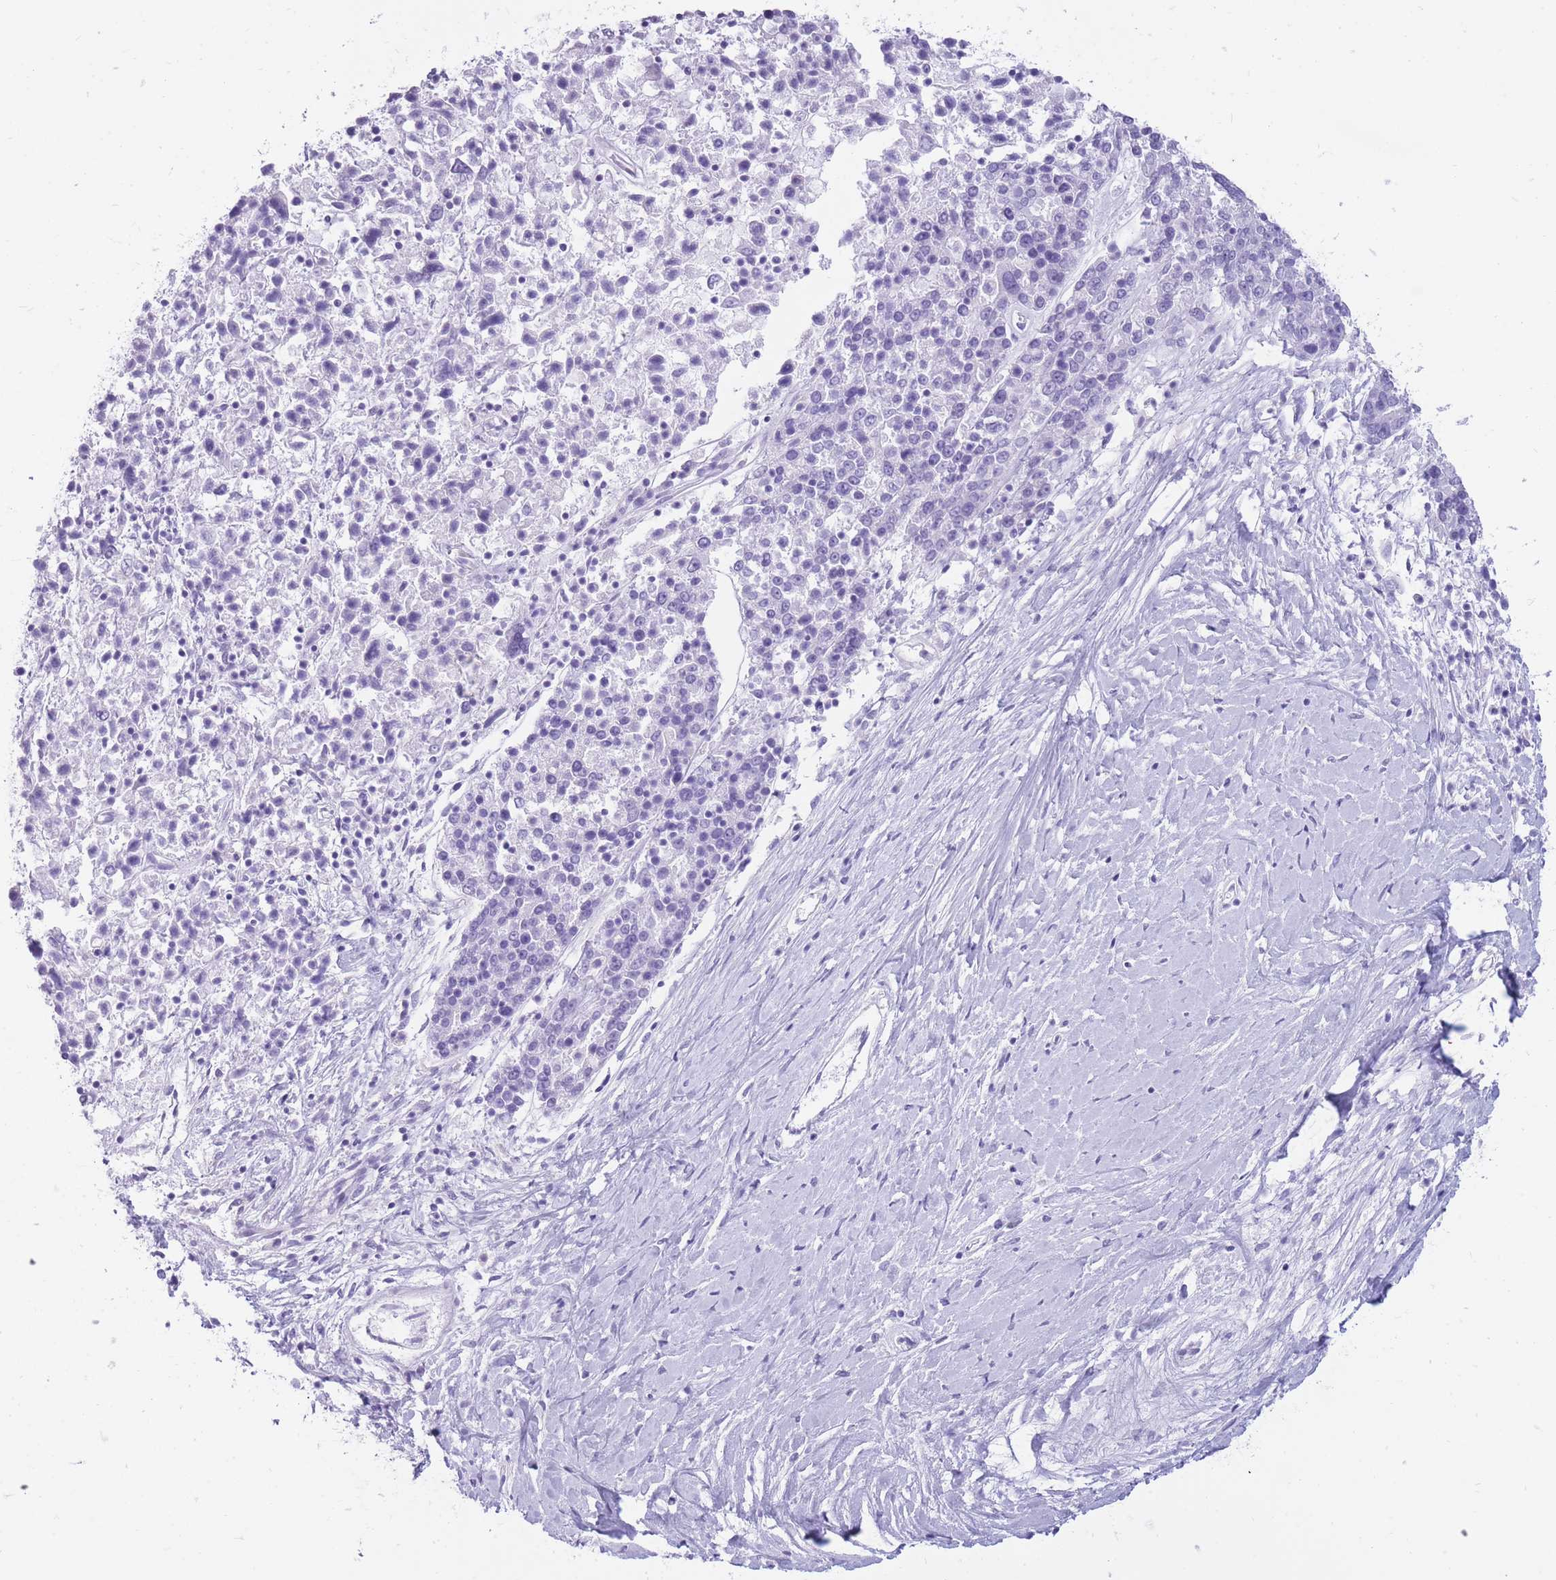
{"staining": {"intensity": "negative", "quantity": "none", "location": "none"}, "tissue": "ovarian cancer", "cell_type": "Tumor cells", "image_type": "cancer", "snomed": [{"axis": "morphology", "description": "Carcinoma, endometroid"}, {"axis": "topography", "description": "Ovary"}], "caption": "The IHC photomicrograph has no significant positivity in tumor cells of ovarian cancer tissue.", "gene": "CYP21A2", "patient": {"sex": "female", "age": 62}}